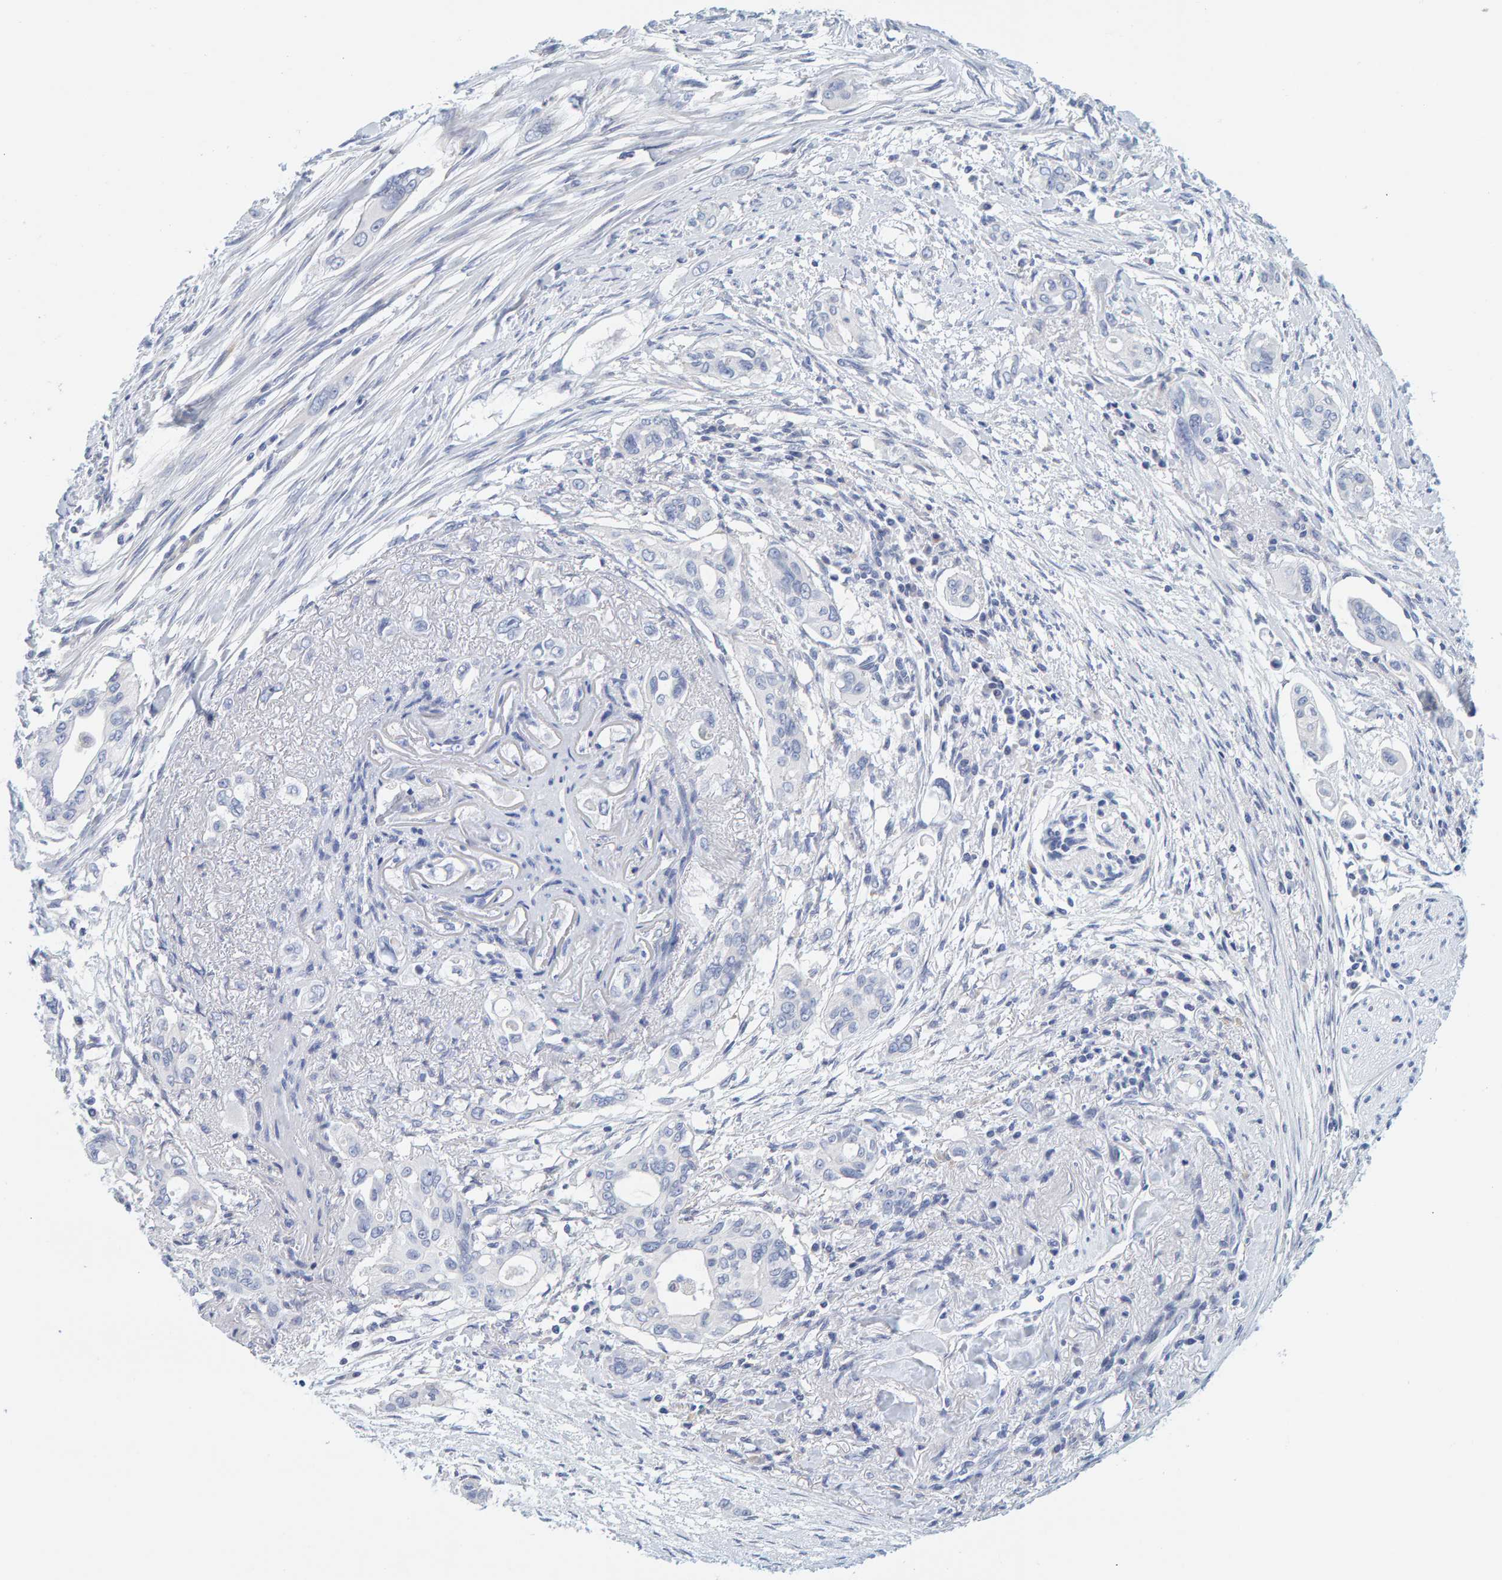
{"staining": {"intensity": "negative", "quantity": "none", "location": "none"}, "tissue": "pancreatic cancer", "cell_type": "Tumor cells", "image_type": "cancer", "snomed": [{"axis": "morphology", "description": "Adenocarcinoma, NOS"}, {"axis": "topography", "description": "Pancreas"}], "caption": "The IHC image has no significant positivity in tumor cells of pancreatic adenocarcinoma tissue.", "gene": "MOG", "patient": {"sex": "female", "age": 60}}